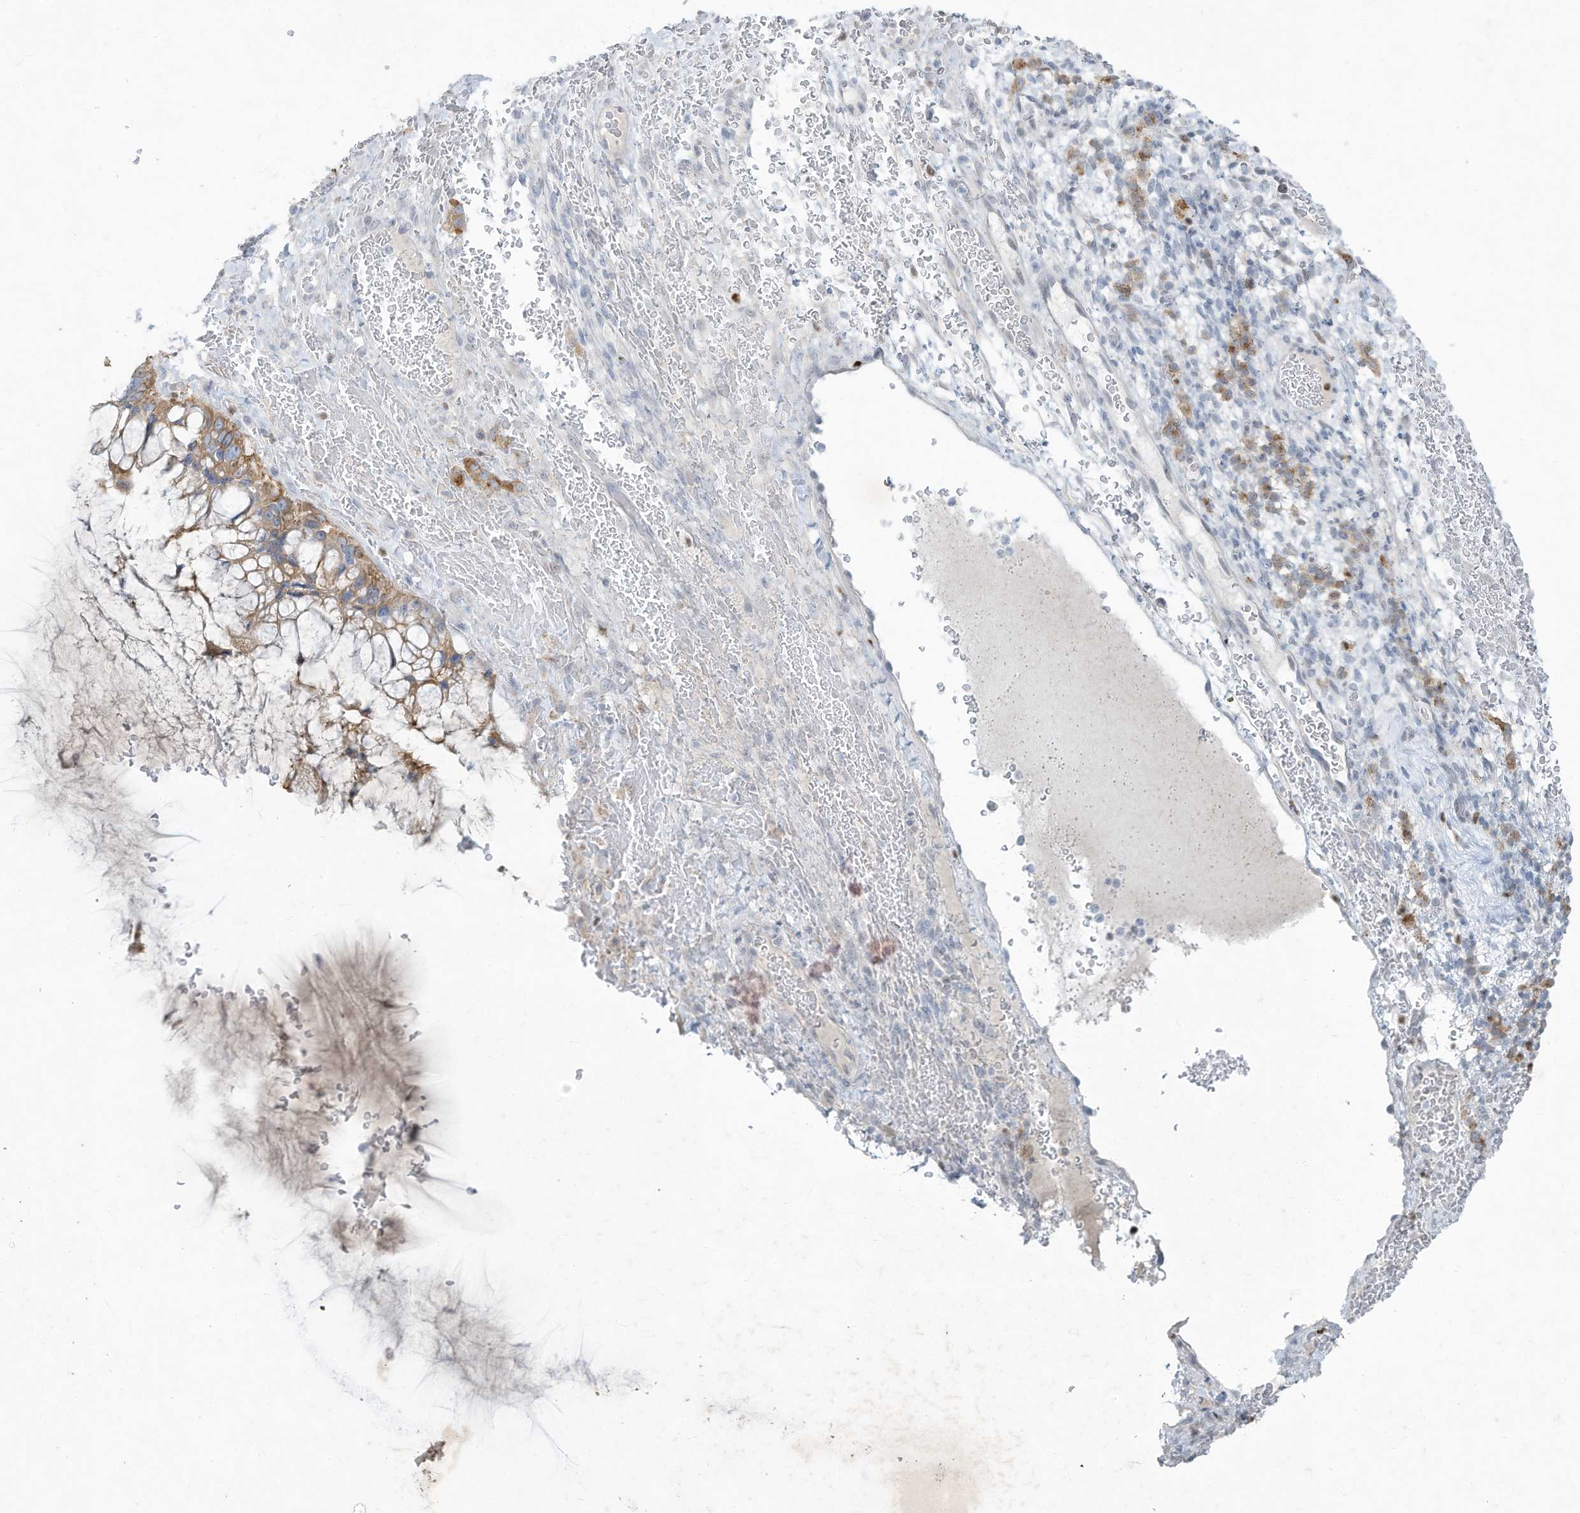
{"staining": {"intensity": "moderate", "quantity": ">75%", "location": "cytoplasmic/membranous"}, "tissue": "ovarian cancer", "cell_type": "Tumor cells", "image_type": "cancer", "snomed": [{"axis": "morphology", "description": "Cystadenocarcinoma, mucinous, NOS"}, {"axis": "topography", "description": "Ovary"}], "caption": "Immunohistochemical staining of human ovarian cancer shows medium levels of moderate cytoplasmic/membranous staining in approximately >75% of tumor cells.", "gene": "TUBE1", "patient": {"sex": "female", "age": 37}}